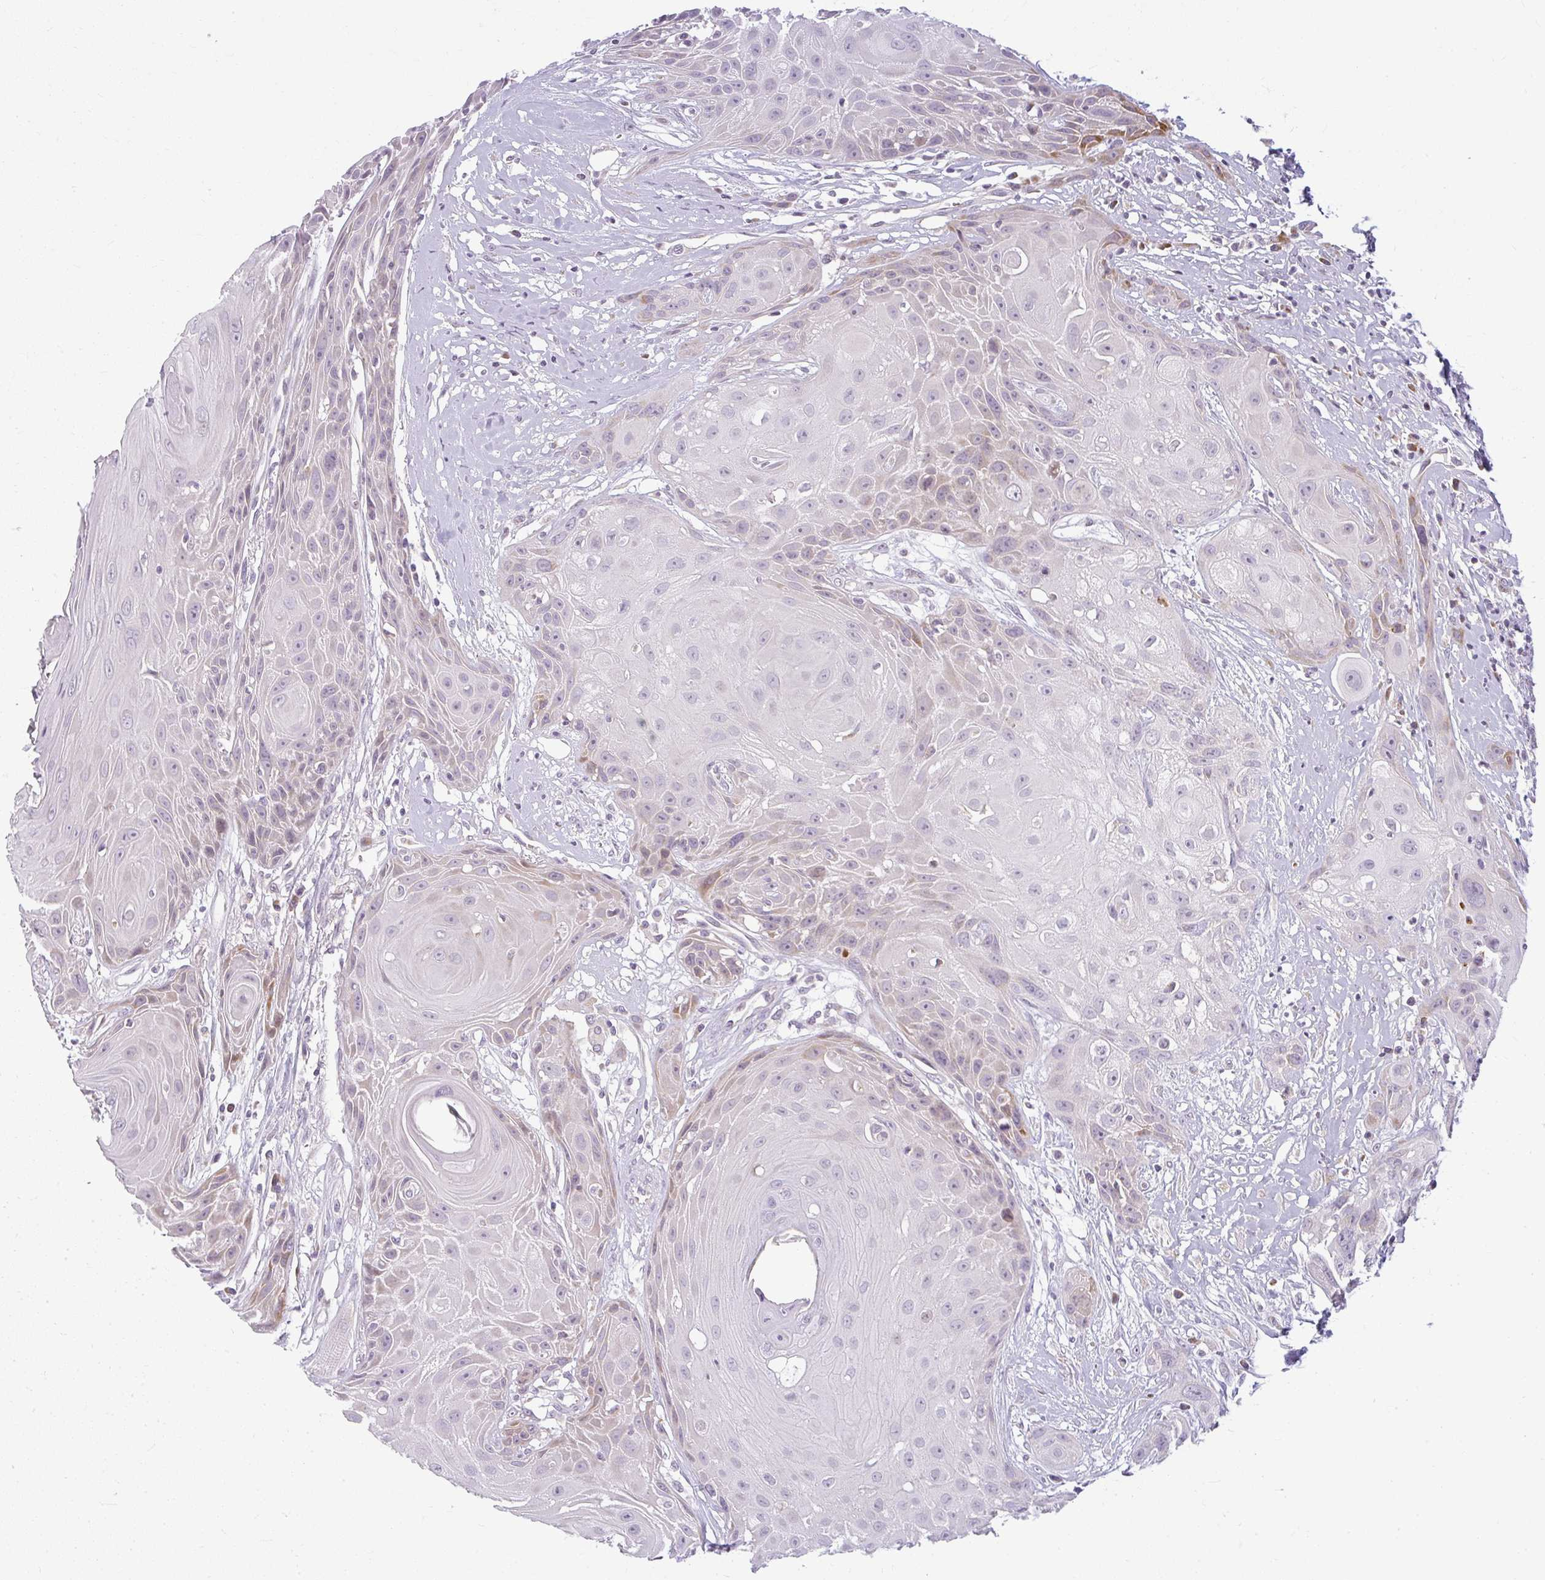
{"staining": {"intensity": "moderate", "quantity": "<25%", "location": "cytoplasmic/membranous"}, "tissue": "head and neck cancer", "cell_type": "Tumor cells", "image_type": "cancer", "snomed": [{"axis": "morphology", "description": "Squamous cell carcinoma, NOS"}, {"axis": "topography", "description": "Head-Neck"}], "caption": "Immunohistochemical staining of human head and neck squamous cell carcinoma exhibits low levels of moderate cytoplasmic/membranous protein expression in about <25% of tumor cells.", "gene": "ZFYVE26", "patient": {"sex": "female", "age": 73}}